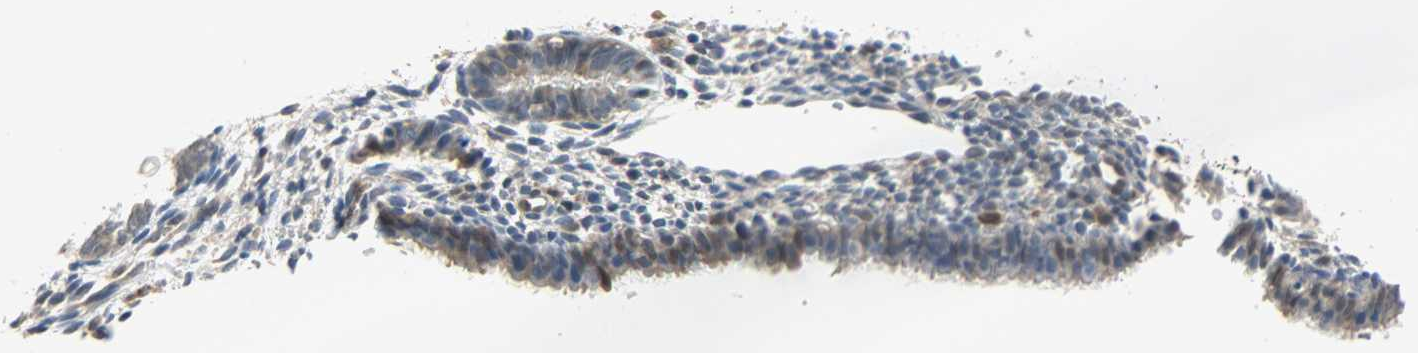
{"staining": {"intensity": "negative", "quantity": "none", "location": "none"}, "tissue": "endometrium", "cell_type": "Cells in endometrial stroma", "image_type": "normal", "snomed": [{"axis": "morphology", "description": "Normal tissue, NOS"}, {"axis": "topography", "description": "Endometrium"}], "caption": "Cells in endometrial stroma are negative for protein expression in unremarkable human endometrium. (DAB (3,3'-diaminobenzidine) immunohistochemistry visualized using brightfield microscopy, high magnification).", "gene": "EIF4EBP1", "patient": {"sex": "female", "age": 27}}